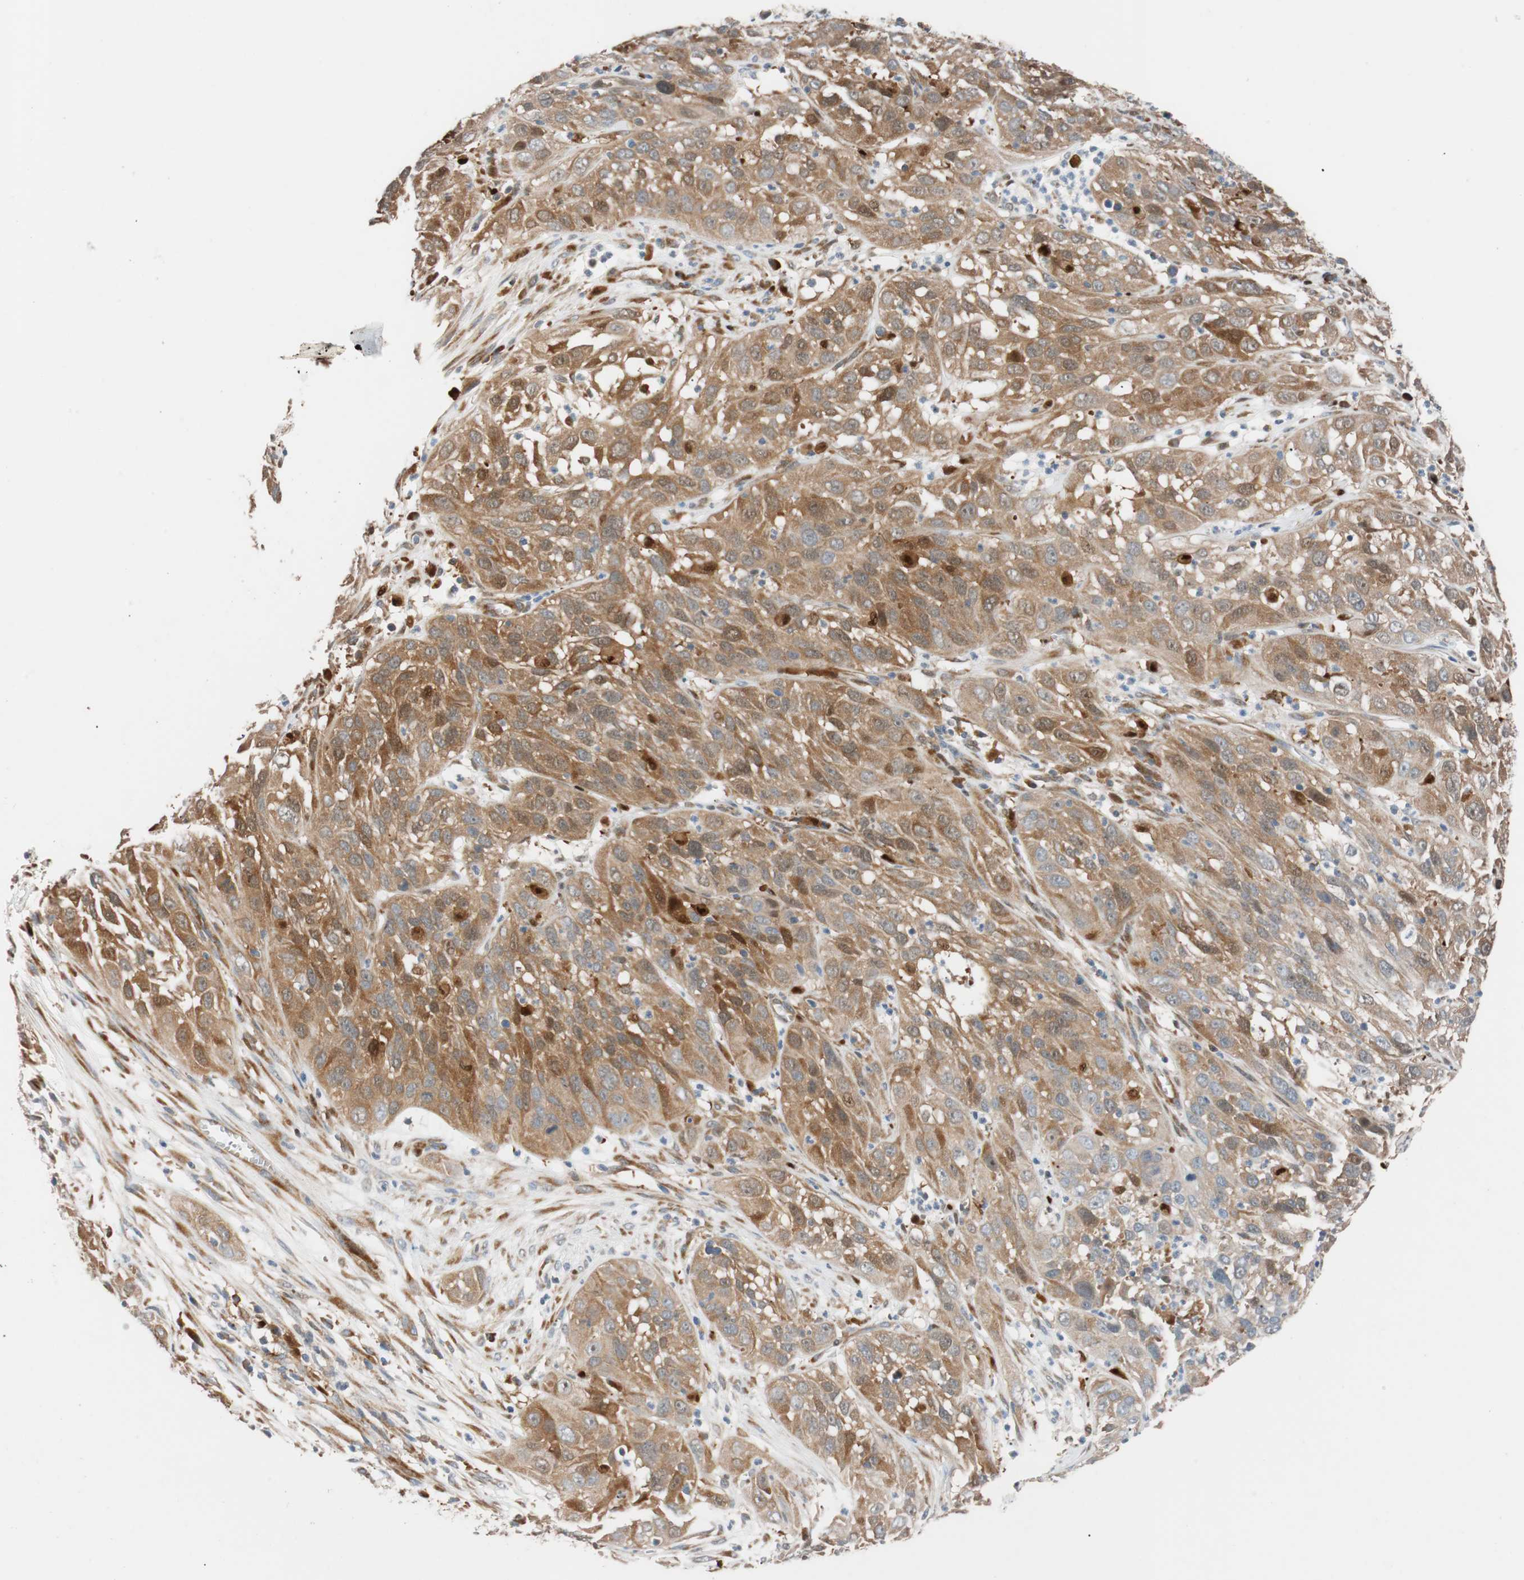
{"staining": {"intensity": "moderate", "quantity": ">75%", "location": "cytoplasmic/membranous"}, "tissue": "cervical cancer", "cell_type": "Tumor cells", "image_type": "cancer", "snomed": [{"axis": "morphology", "description": "Squamous cell carcinoma, NOS"}, {"axis": "topography", "description": "Cervix"}], "caption": "Cervical cancer (squamous cell carcinoma) was stained to show a protein in brown. There is medium levels of moderate cytoplasmic/membranous positivity in about >75% of tumor cells.", "gene": "FAAH", "patient": {"sex": "female", "age": 32}}